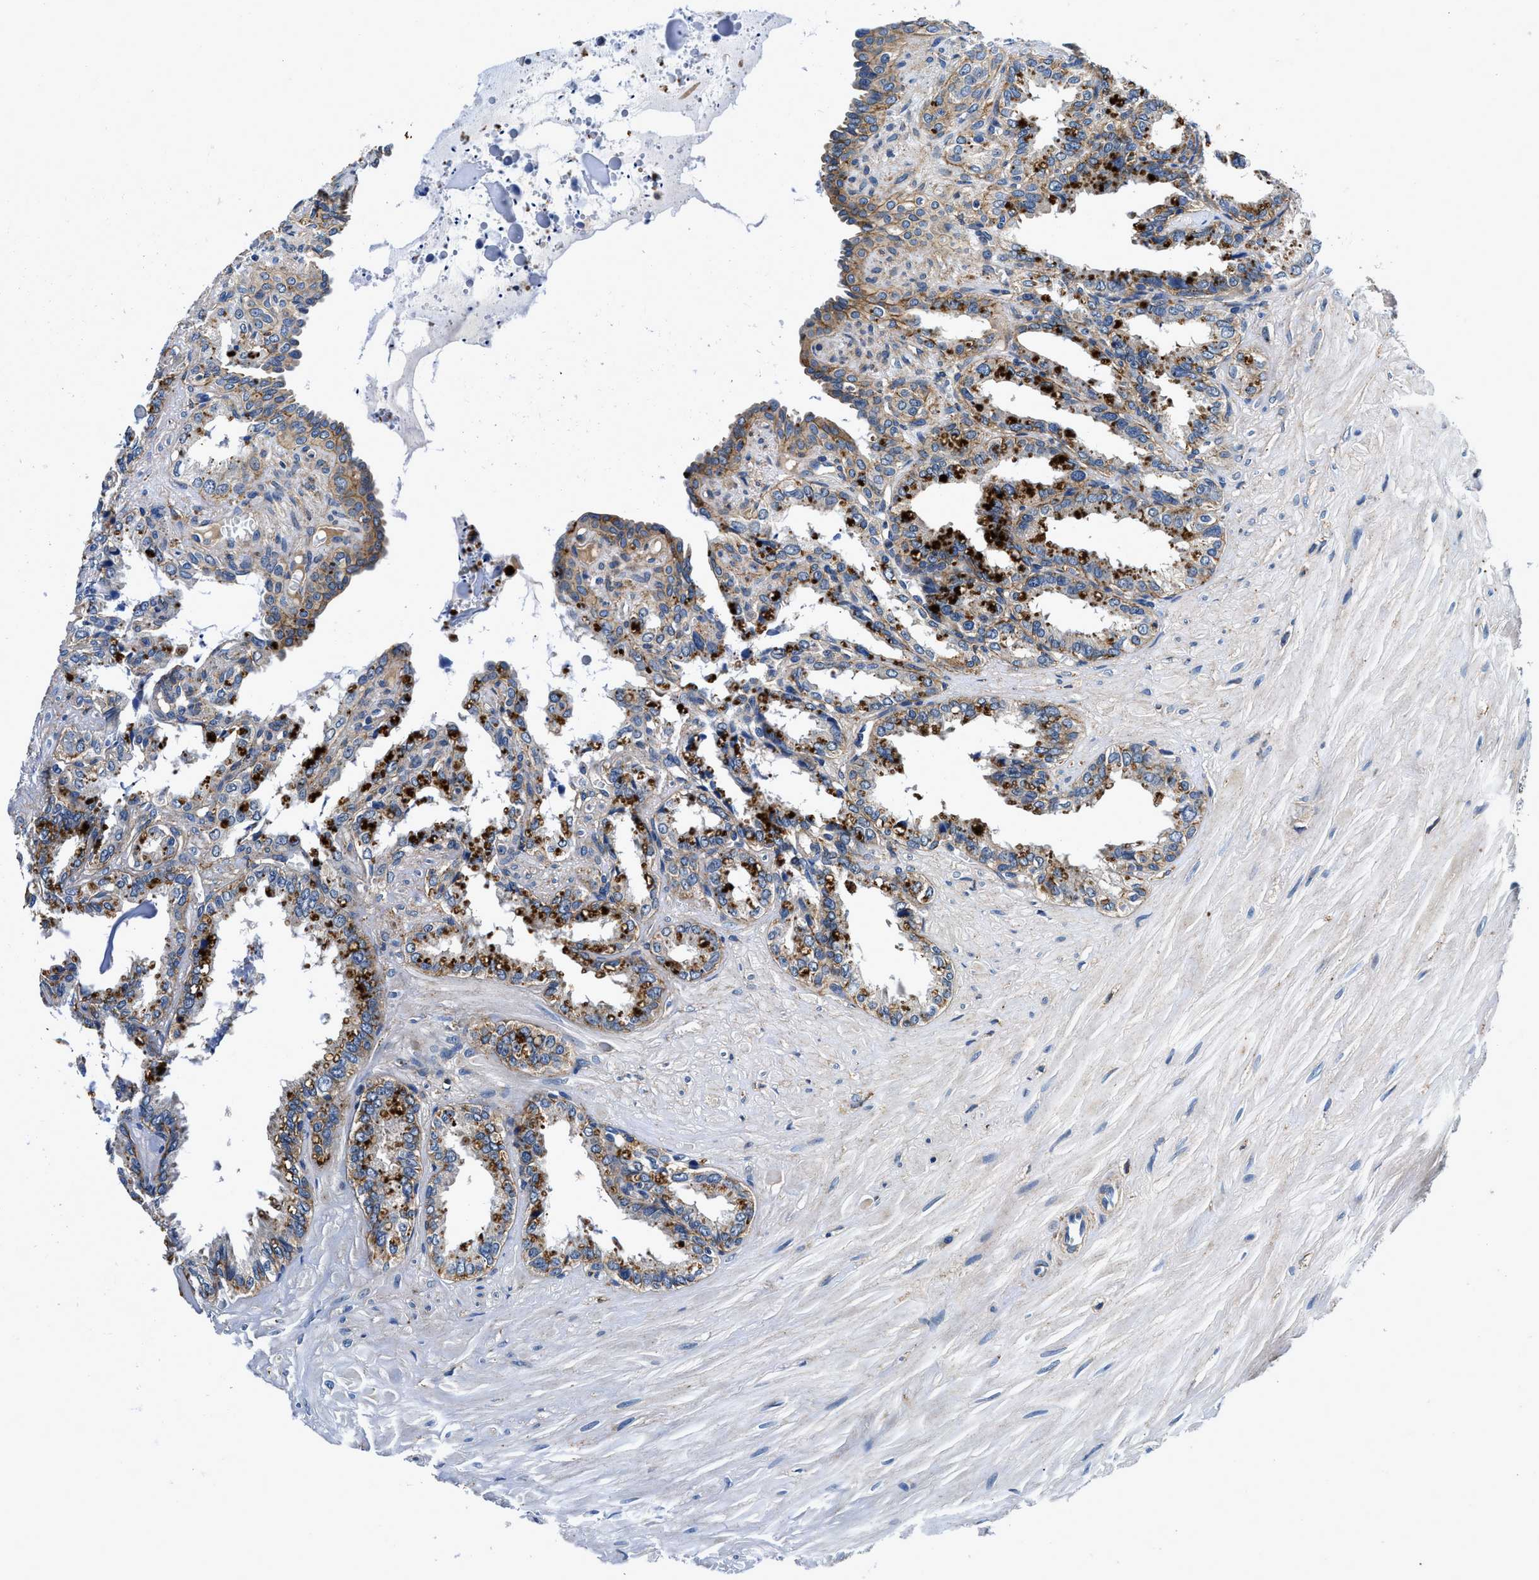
{"staining": {"intensity": "moderate", "quantity": "25%-75%", "location": "cytoplasmic/membranous"}, "tissue": "seminal vesicle", "cell_type": "Glandular cells", "image_type": "normal", "snomed": [{"axis": "morphology", "description": "Normal tissue, NOS"}, {"axis": "topography", "description": "Seminal veicle"}], "caption": "Brown immunohistochemical staining in benign seminal vesicle reveals moderate cytoplasmic/membranous expression in about 25%-75% of glandular cells.", "gene": "ZFAND3", "patient": {"sex": "male", "age": 64}}